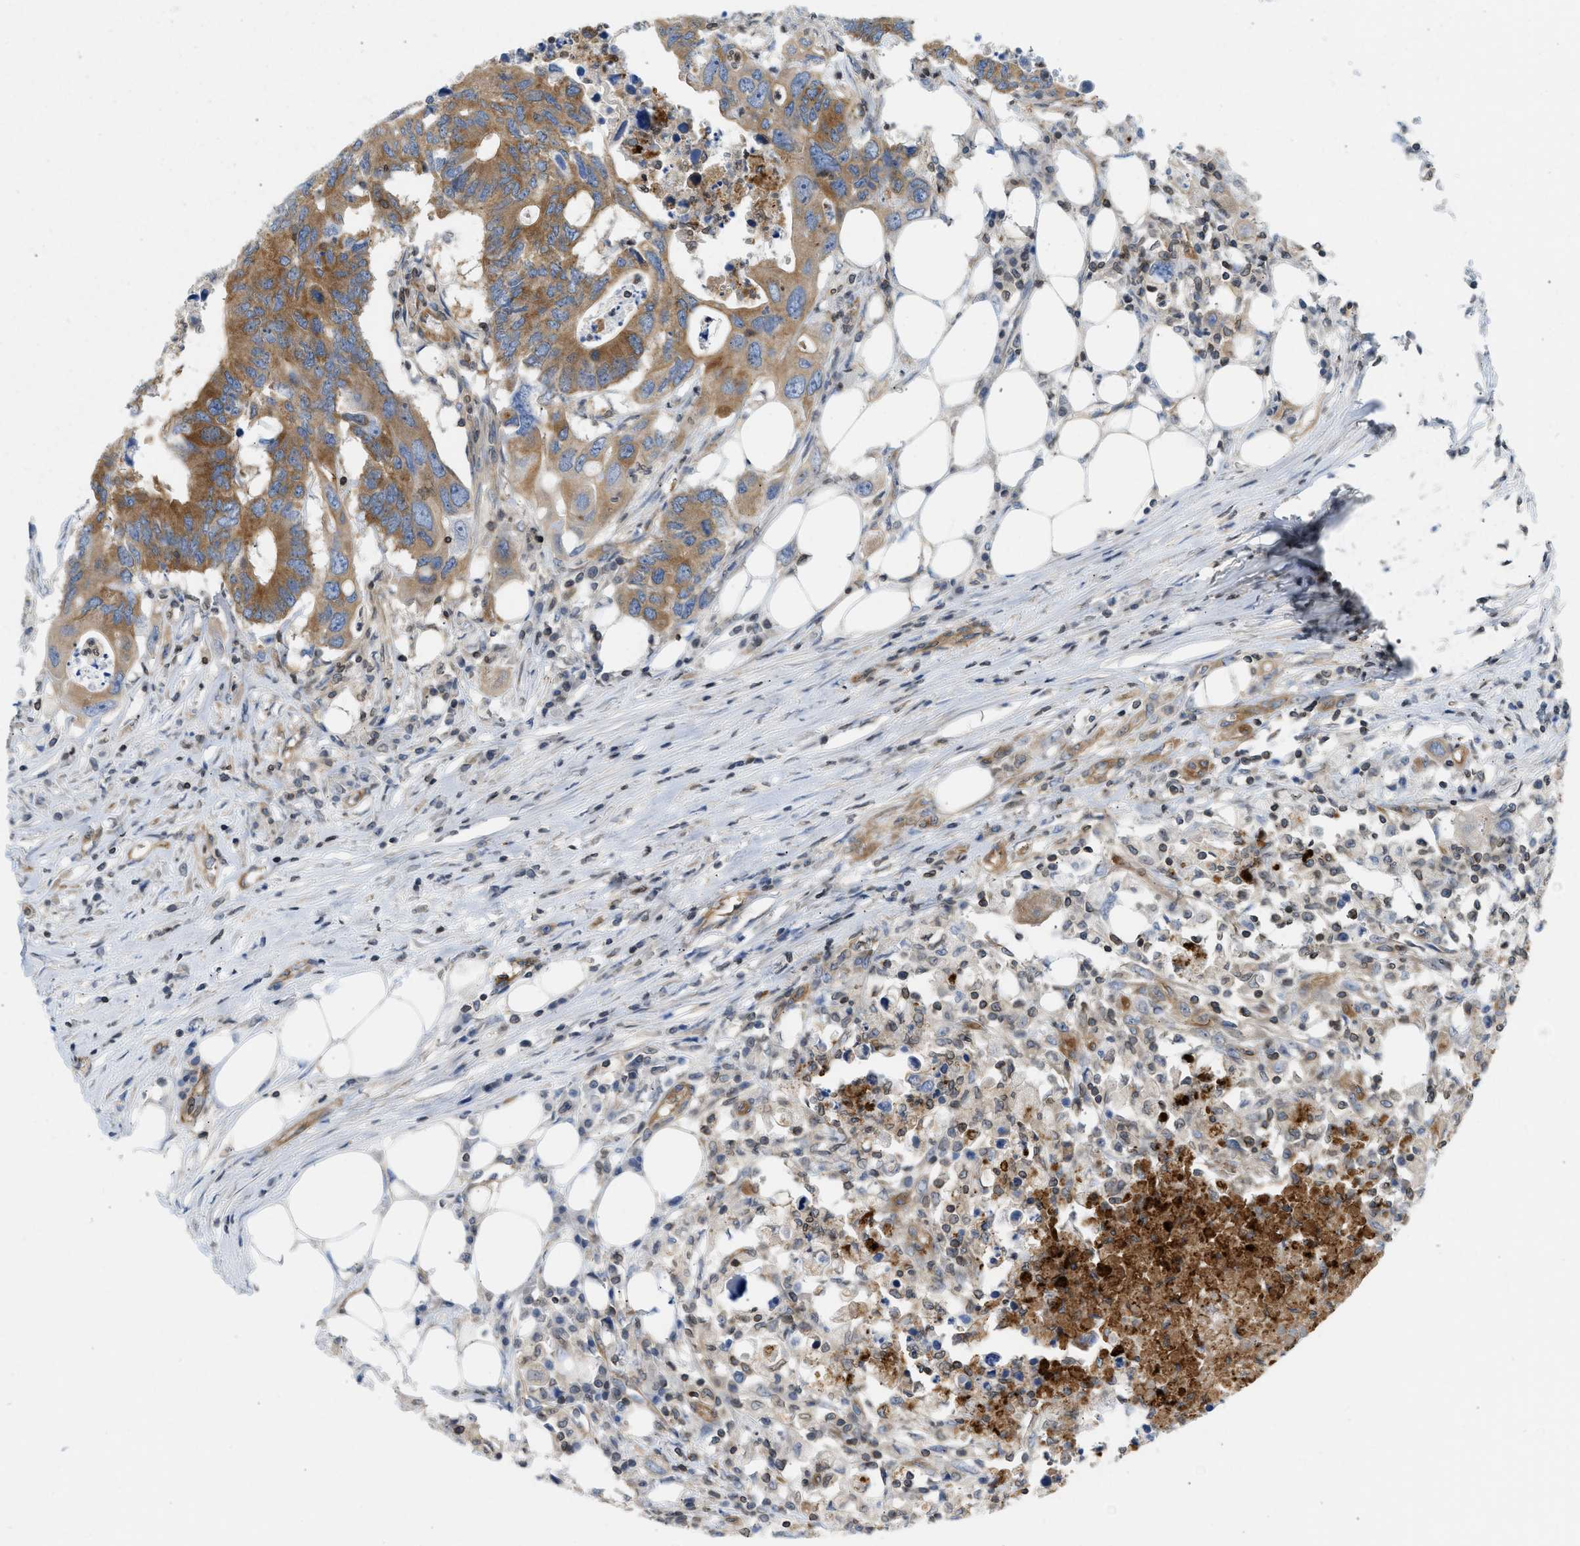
{"staining": {"intensity": "moderate", "quantity": ">75%", "location": "cytoplasmic/membranous"}, "tissue": "colorectal cancer", "cell_type": "Tumor cells", "image_type": "cancer", "snomed": [{"axis": "morphology", "description": "Adenocarcinoma, NOS"}, {"axis": "topography", "description": "Colon"}], "caption": "This image shows colorectal cancer stained with IHC to label a protein in brown. The cytoplasmic/membranous of tumor cells show moderate positivity for the protein. Nuclei are counter-stained blue.", "gene": "STRN", "patient": {"sex": "male", "age": 71}}